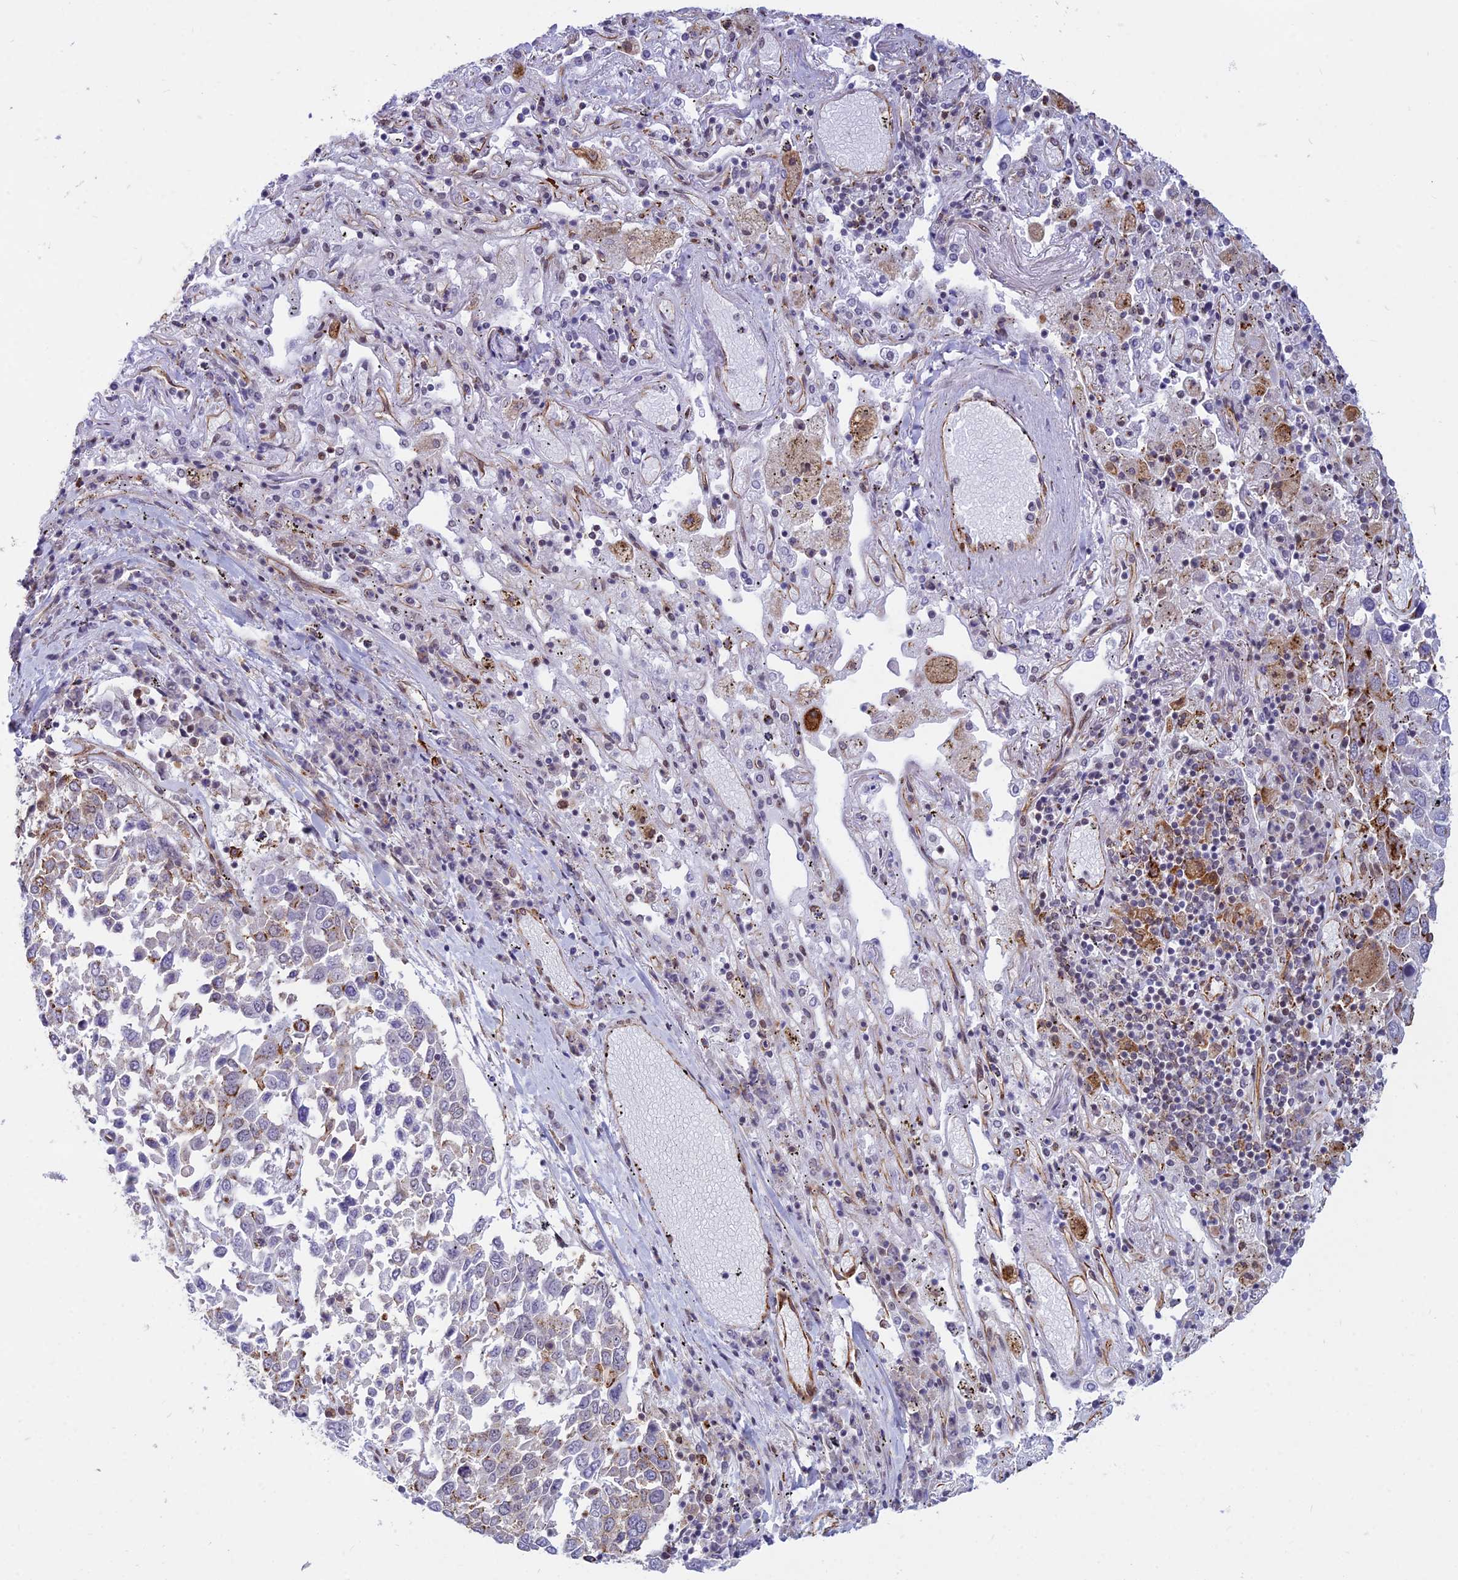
{"staining": {"intensity": "moderate", "quantity": "<25%", "location": "cytoplasmic/membranous"}, "tissue": "lung cancer", "cell_type": "Tumor cells", "image_type": "cancer", "snomed": [{"axis": "morphology", "description": "Squamous cell carcinoma, NOS"}, {"axis": "topography", "description": "Lung"}], "caption": "Brown immunohistochemical staining in lung cancer exhibits moderate cytoplasmic/membranous positivity in approximately <25% of tumor cells.", "gene": "SAPCD2", "patient": {"sex": "male", "age": 65}}